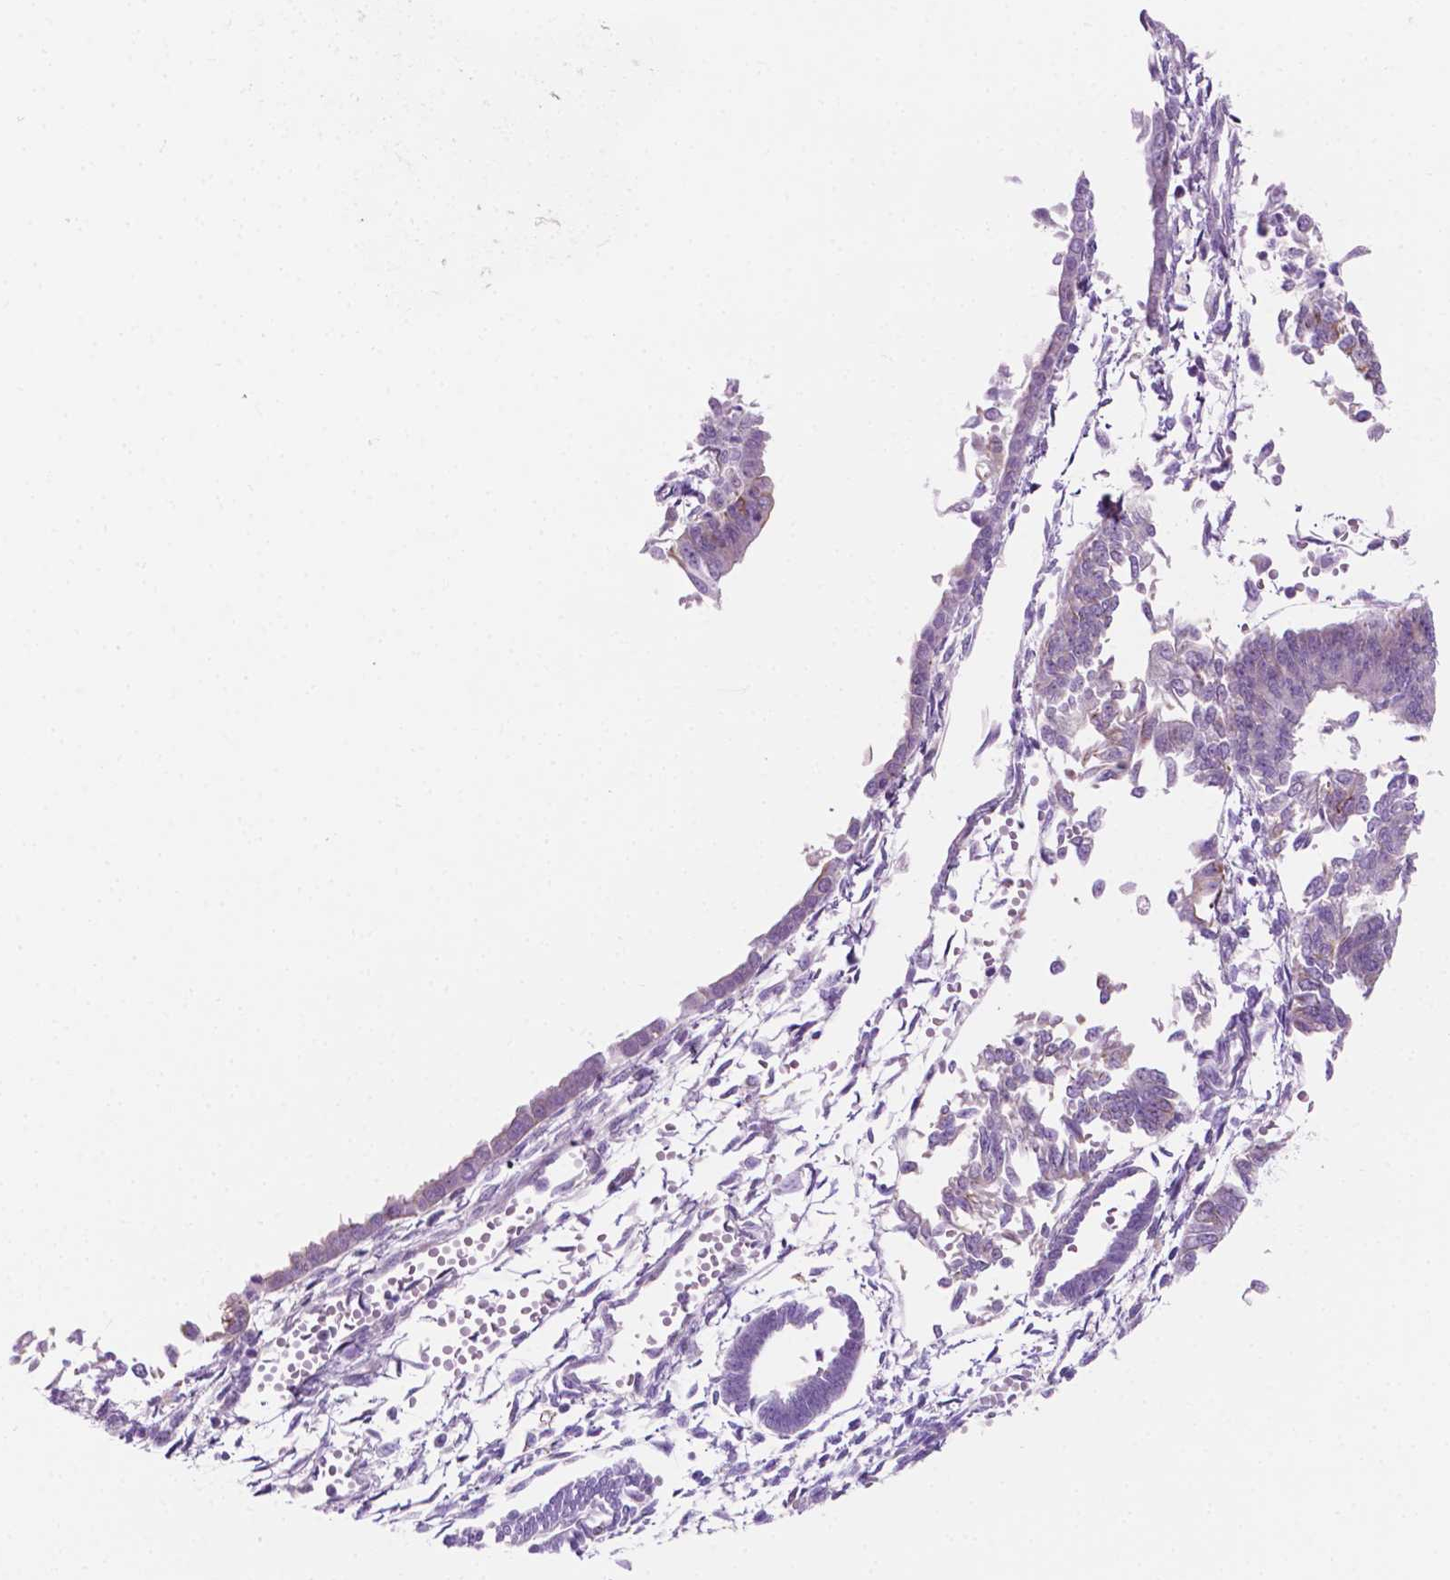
{"staining": {"intensity": "negative", "quantity": "none", "location": "none"}, "tissue": "endometrial cancer", "cell_type": "Tumor cells", "image_type": "cancer", "snomed": [{"axis": "morphology", "description": "Adenocarcinoma, NOS"}, {"axis": "topography", "description": "Endometrium"}], "caption": "Endometrial cancer stained for a protein using immunohistochemistry displays no positivity tumor cells.", "gene": "EPPK1", "patient": {"sex": "female", "age": 65}}